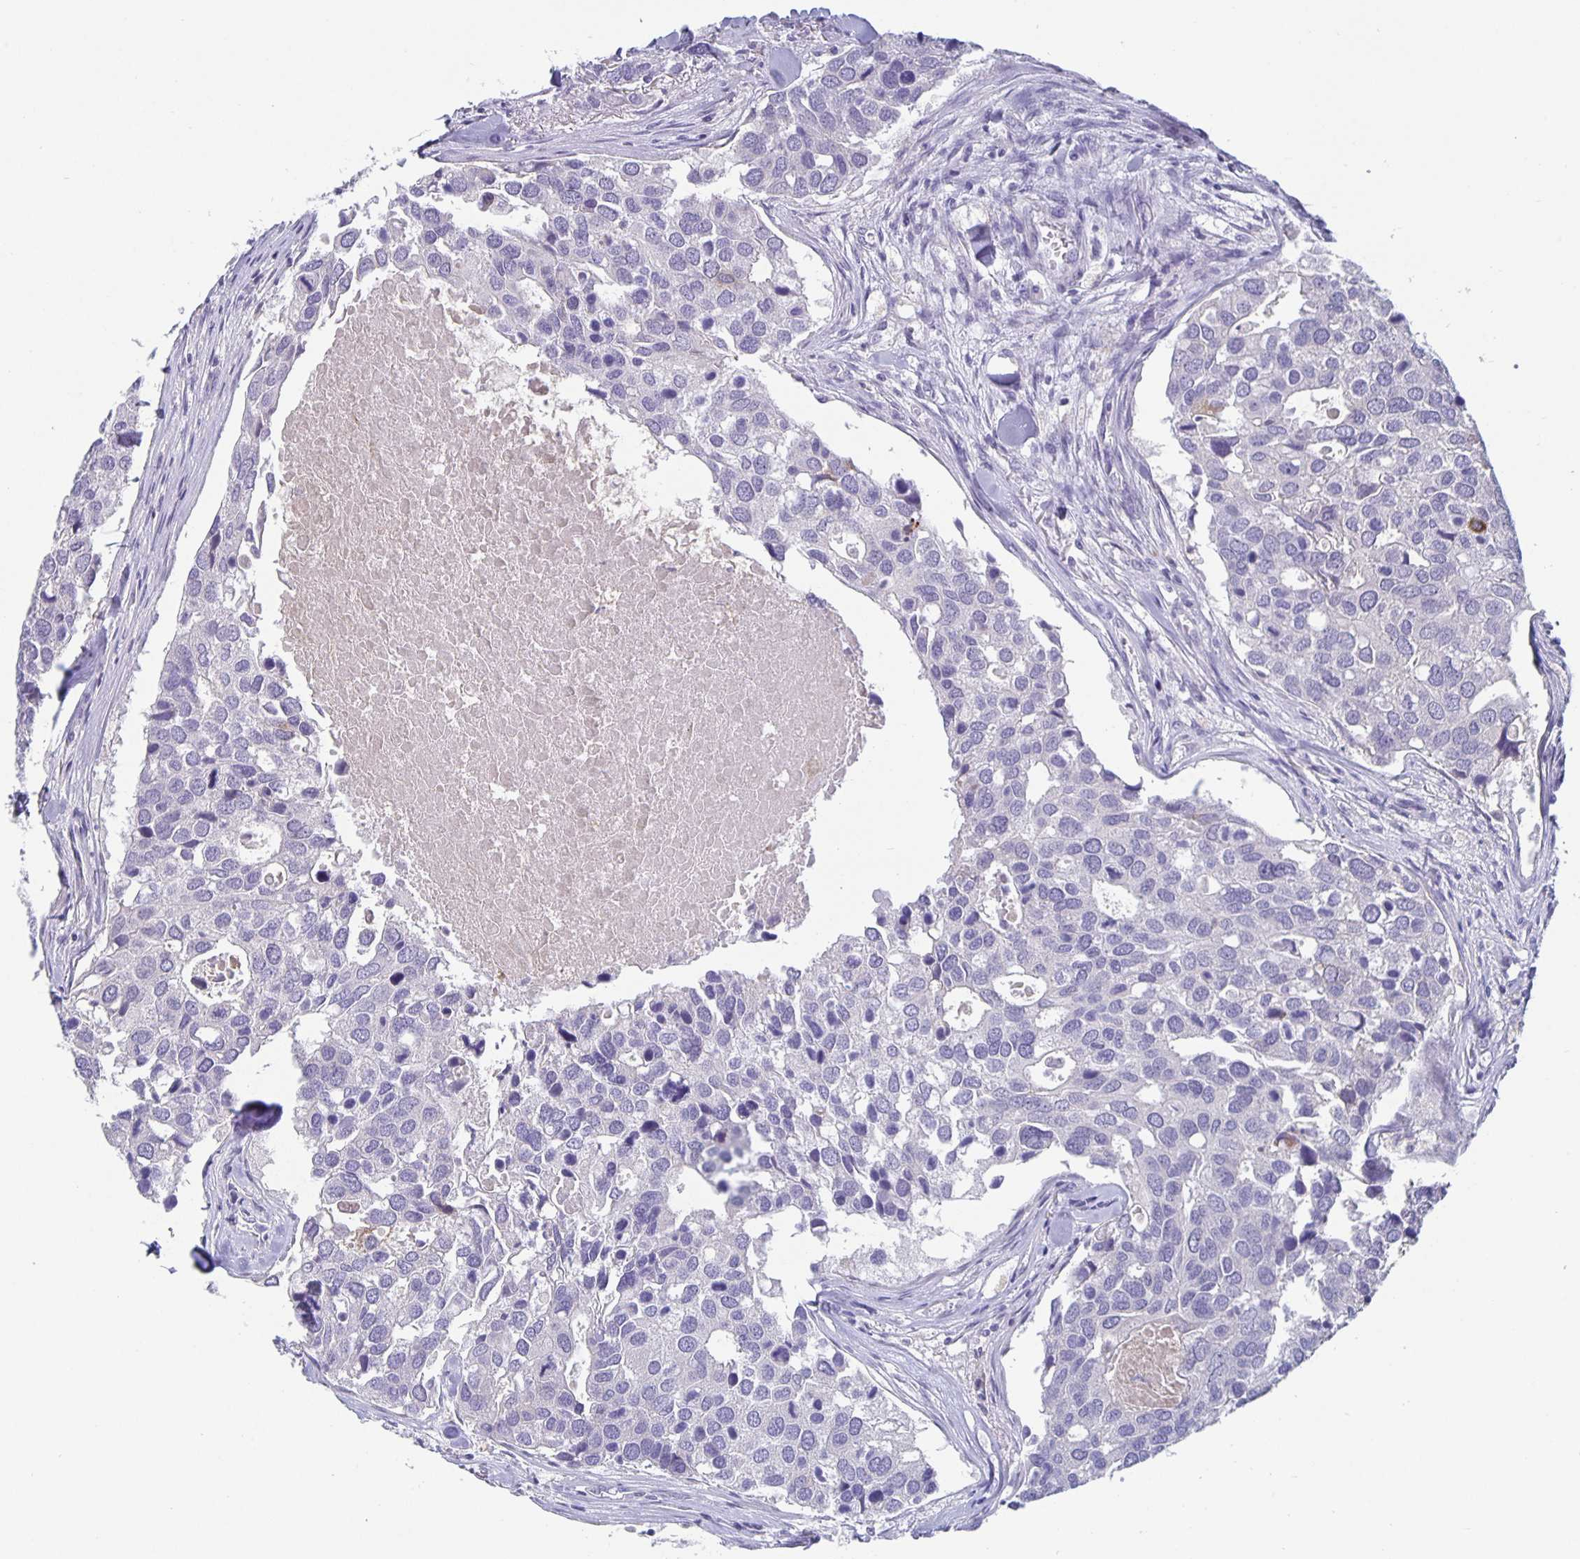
{"staining": {"intensity": "negative", "quantity": "none", "location": "none"}, "tissue": "breast cancer", "cell_type": "Tumor cells", "image_type": "cancer", "snomed": [{"axis": "morphology", "description": "Duct carcinoma"}, {"axis": "topography", "description": "Breast"}], "caption": "The image exhibits no significant expression in tumor cells of infiltrating ductal carcinoma (breast). (DAB (3,3'-diaminobenzidine) immunohistochemistry, high magnification).", "gene": "GDF15", "patient": {"sex": "female", "age": 83}}